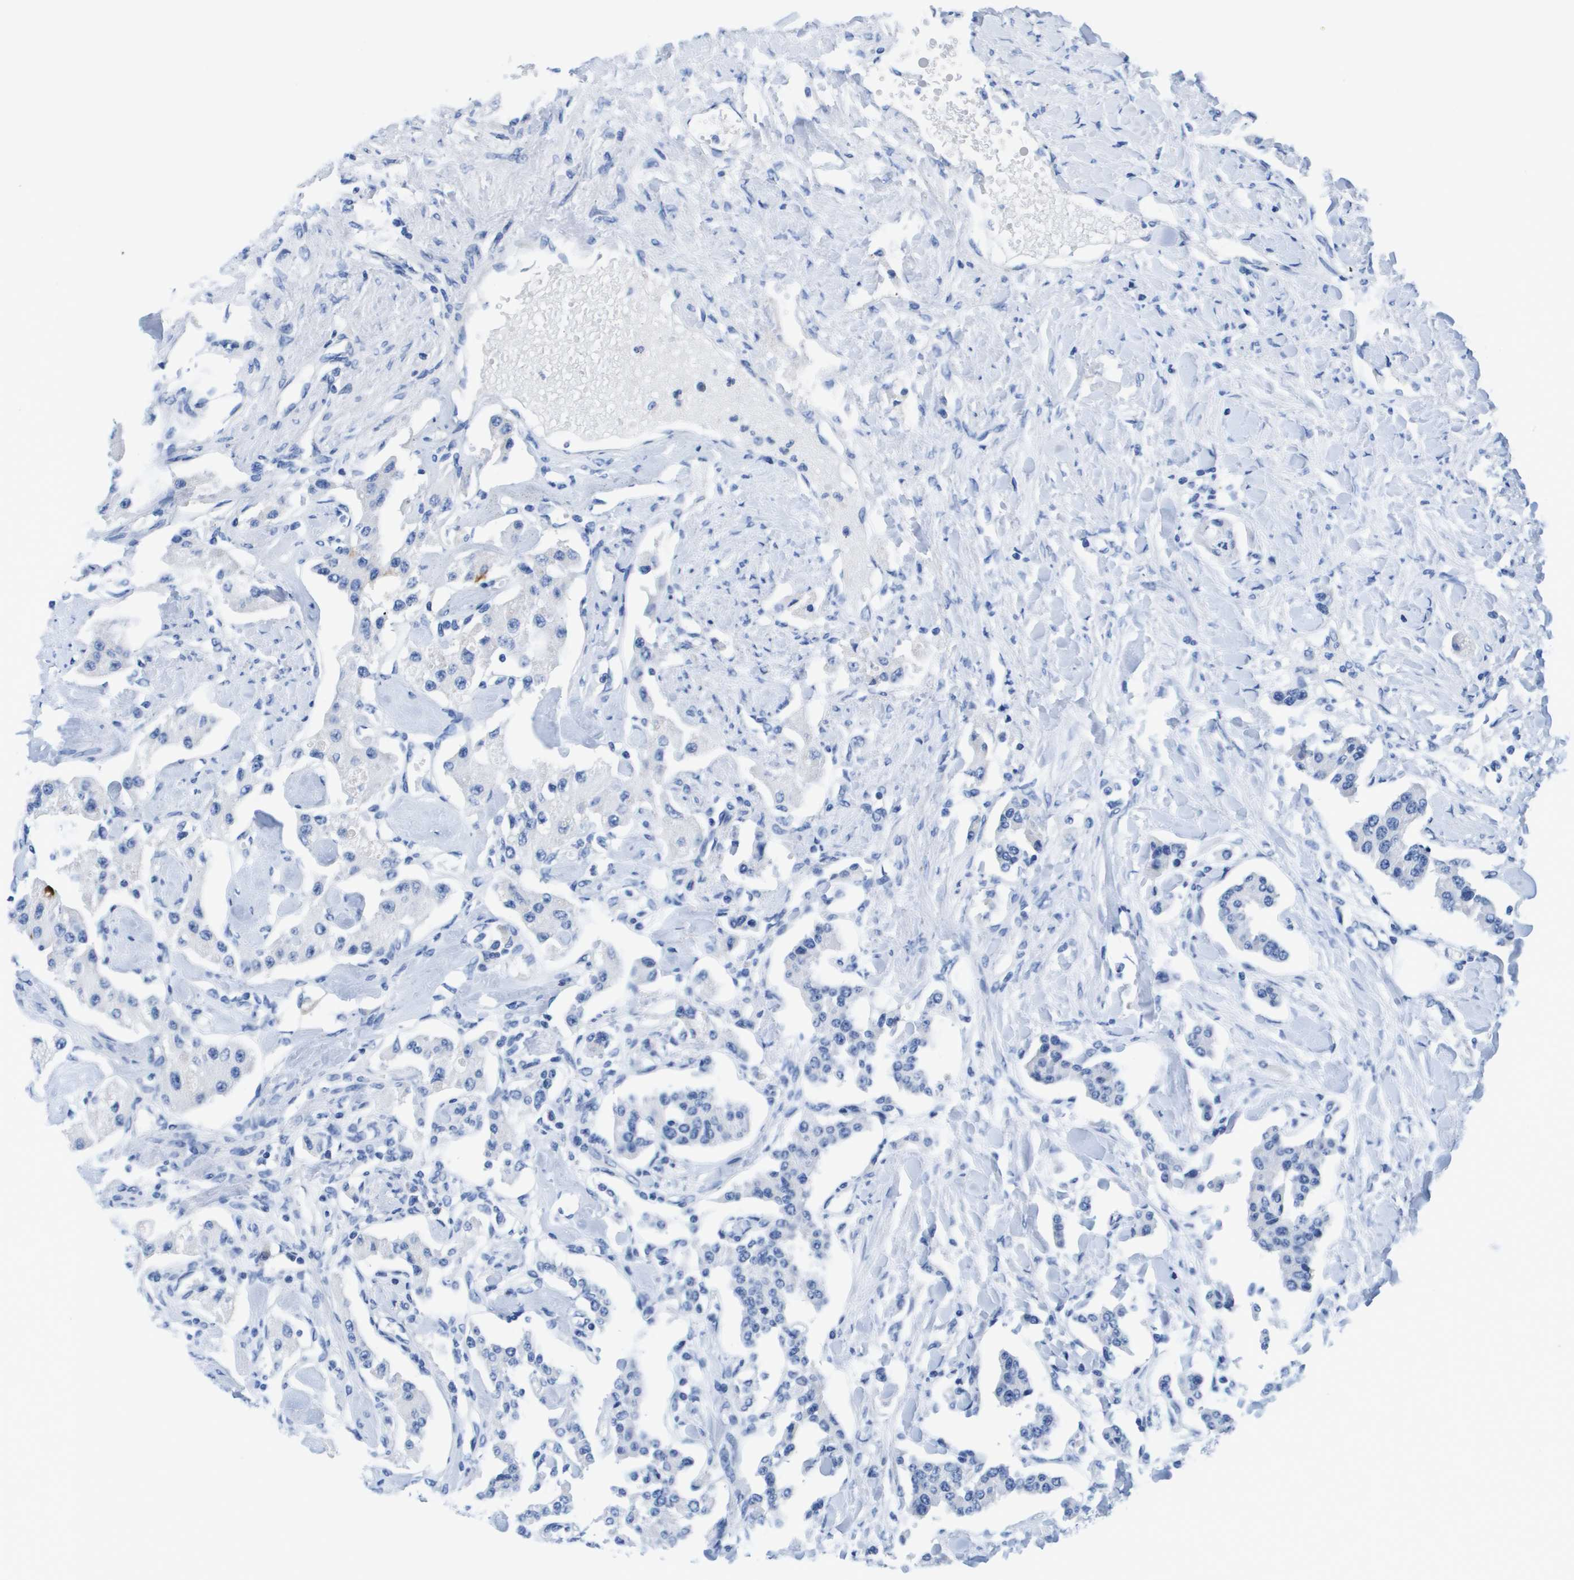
{"staining": {"intensity": "negative", "quantity": "none", "location": "none"}, "tissue": "carcinoid", "cell_type": "Tumor cells", "image_type": "cancer", "snomed": [{"axis": "morphology", "description": "Carcinoid, malignant, NOS"}, {"axis": "topography", "description": "Pancreas"}], "caption": "High power microscopy histopathology image of an immunohistochemistry (IHC) histopathology image of carcinoid (malignant), revealing no significant expression in tumor cells. (DAB immunohistochemistry visualized using brightfield microscopy, high magnification).", "gene": "APOA1", "patient": {"sex": "male", "age": 41}}